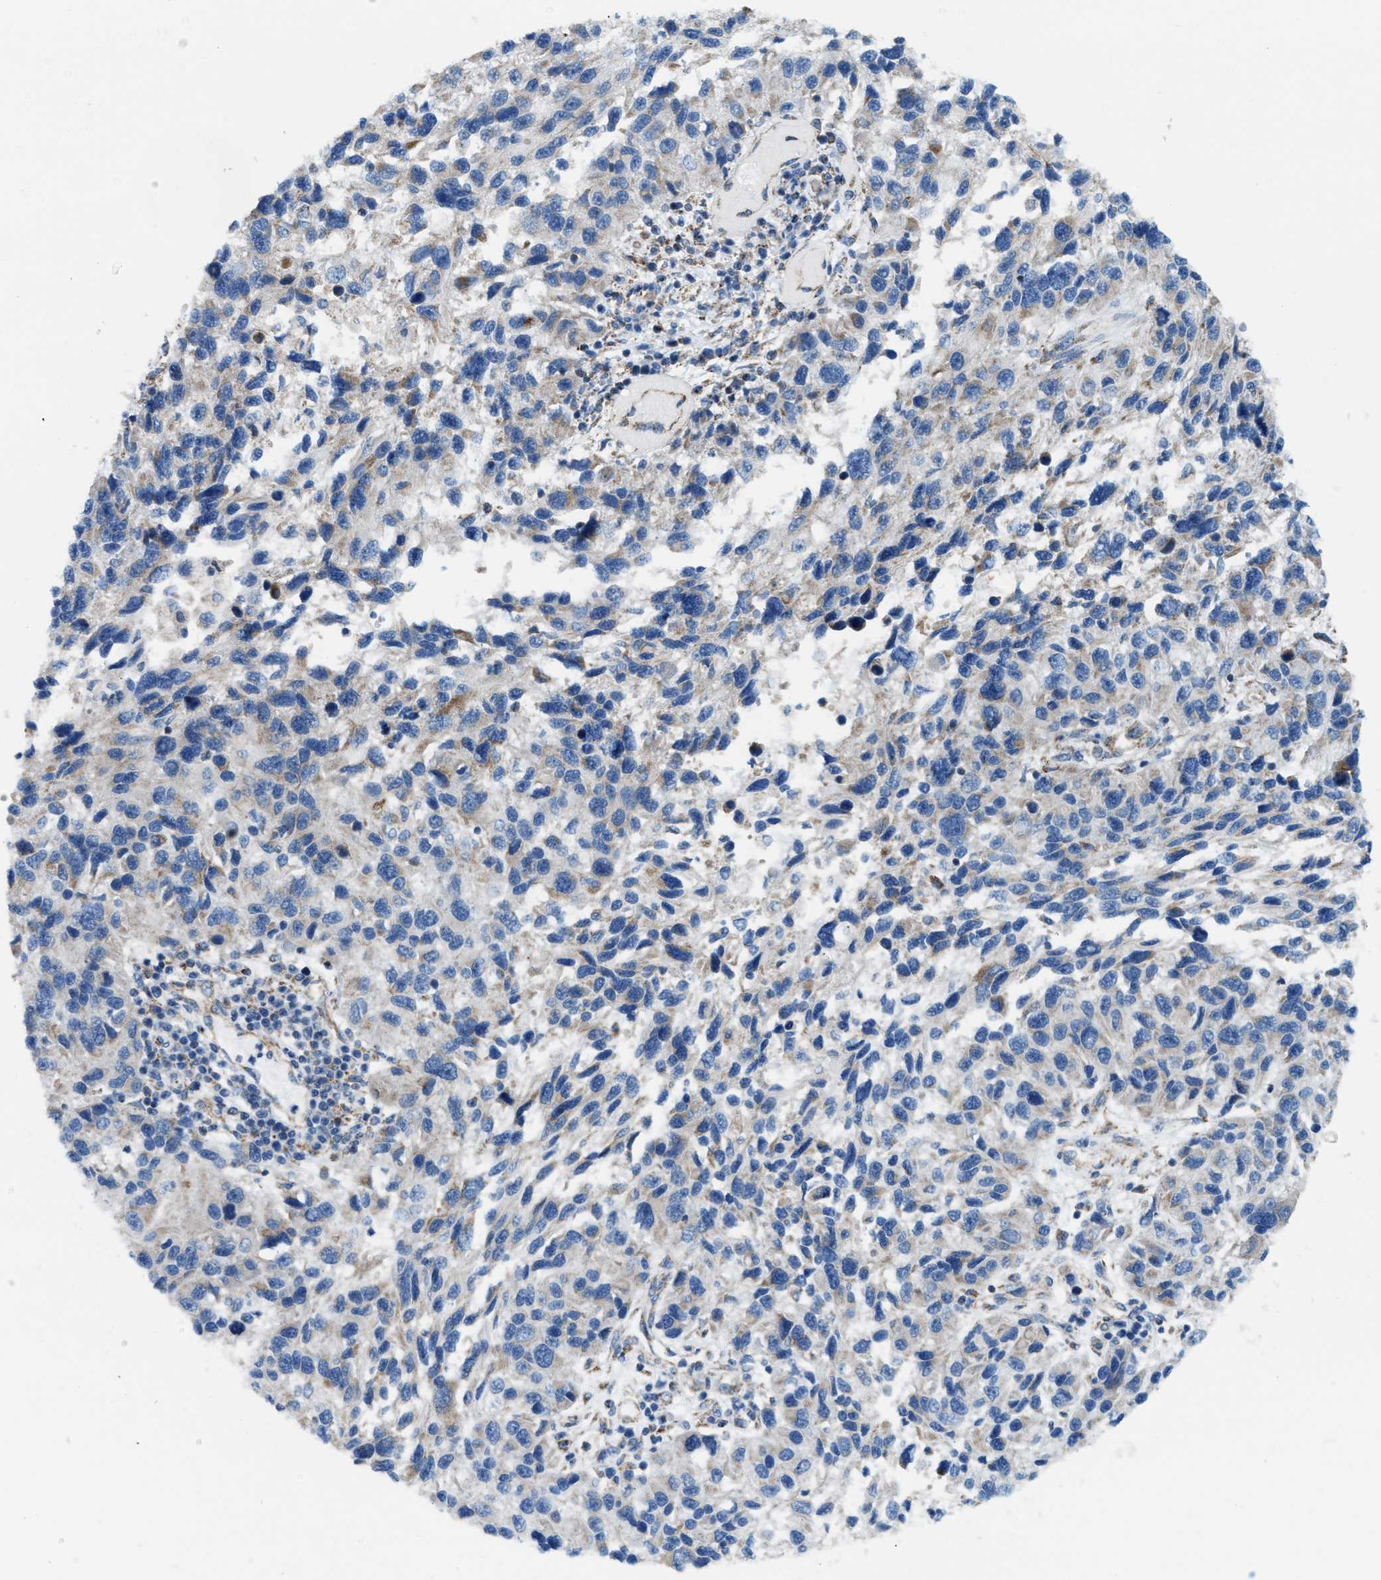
{"staining": {"intensity": "weak", "quantity": "<25%", "location": "cytoplasmic/membranous"}, "tissue": "melanoma", "cell_type": "Tumor cells", "image_type": "cancer", "snomed": [{"axis": "morphology", "description": "Malignant melanoma, NOS"}, {"axis": "topography", "description": "Skin"}], "caption": "Immunohistochemistry (IHC) of human malignant melanoma demonstrates no positivity in tumor cells.", "gene": "JADE1", "patient": {"sex": "male", "age": 53}}